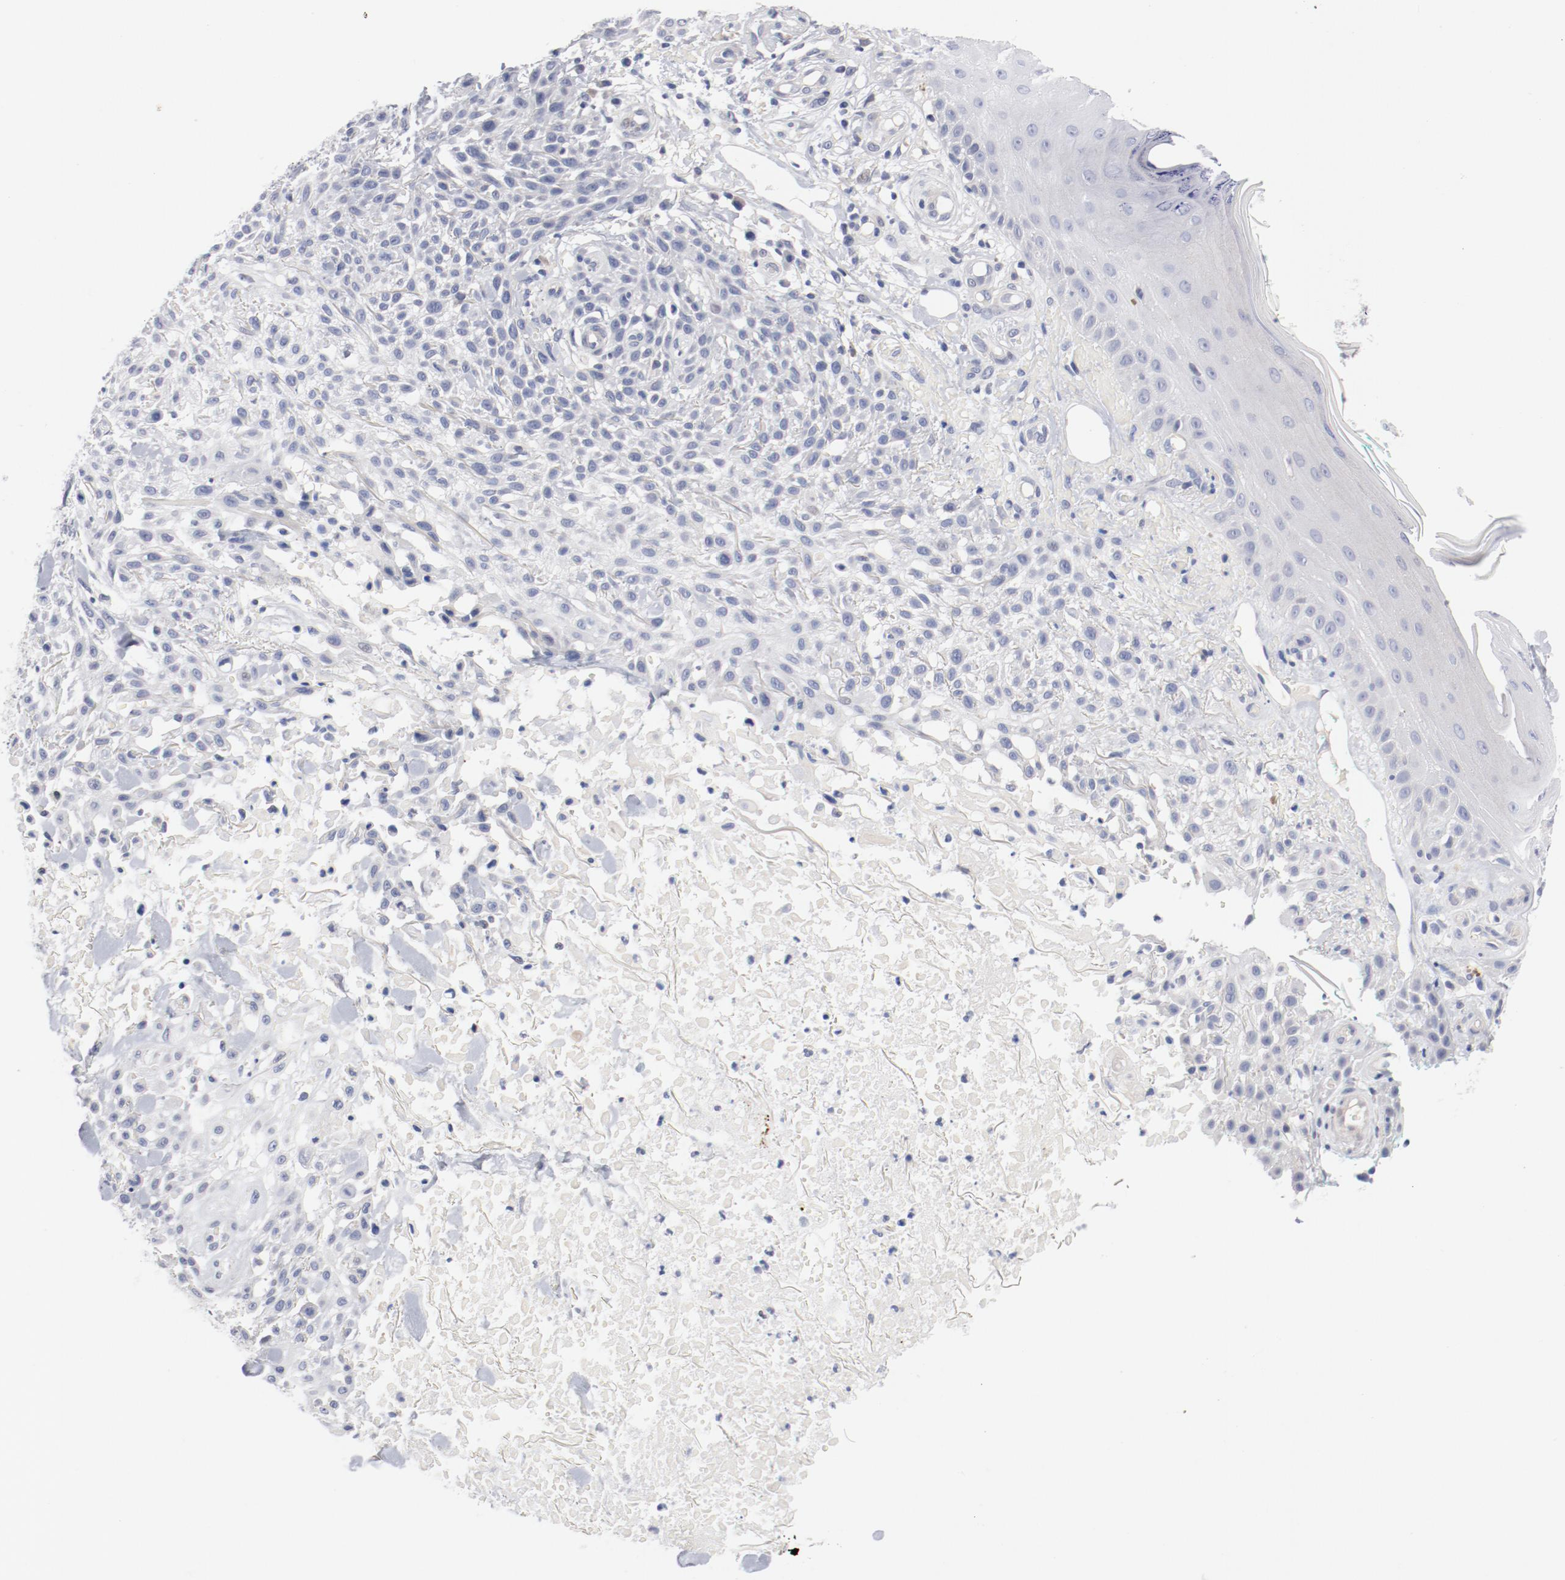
{"staining": {"intensity": "negative", "quantity": "none", "location": "none"}, "tissue": "skin cancer", "cell_type": "Tumor cells", "image_type": "cancer", "snomed": [{"axis": "morphology", "description": "Squamous cell carcinoma, NOS"}, {"axis": "topography", "description": "Skin"}], "caption": "Squamous cell carcinoma (skin) was stained to show a protein in brown. There is no significant staining in tumor cells.", "gene": "KCNK13", "patient": {"sex": "female", "age": 42}}